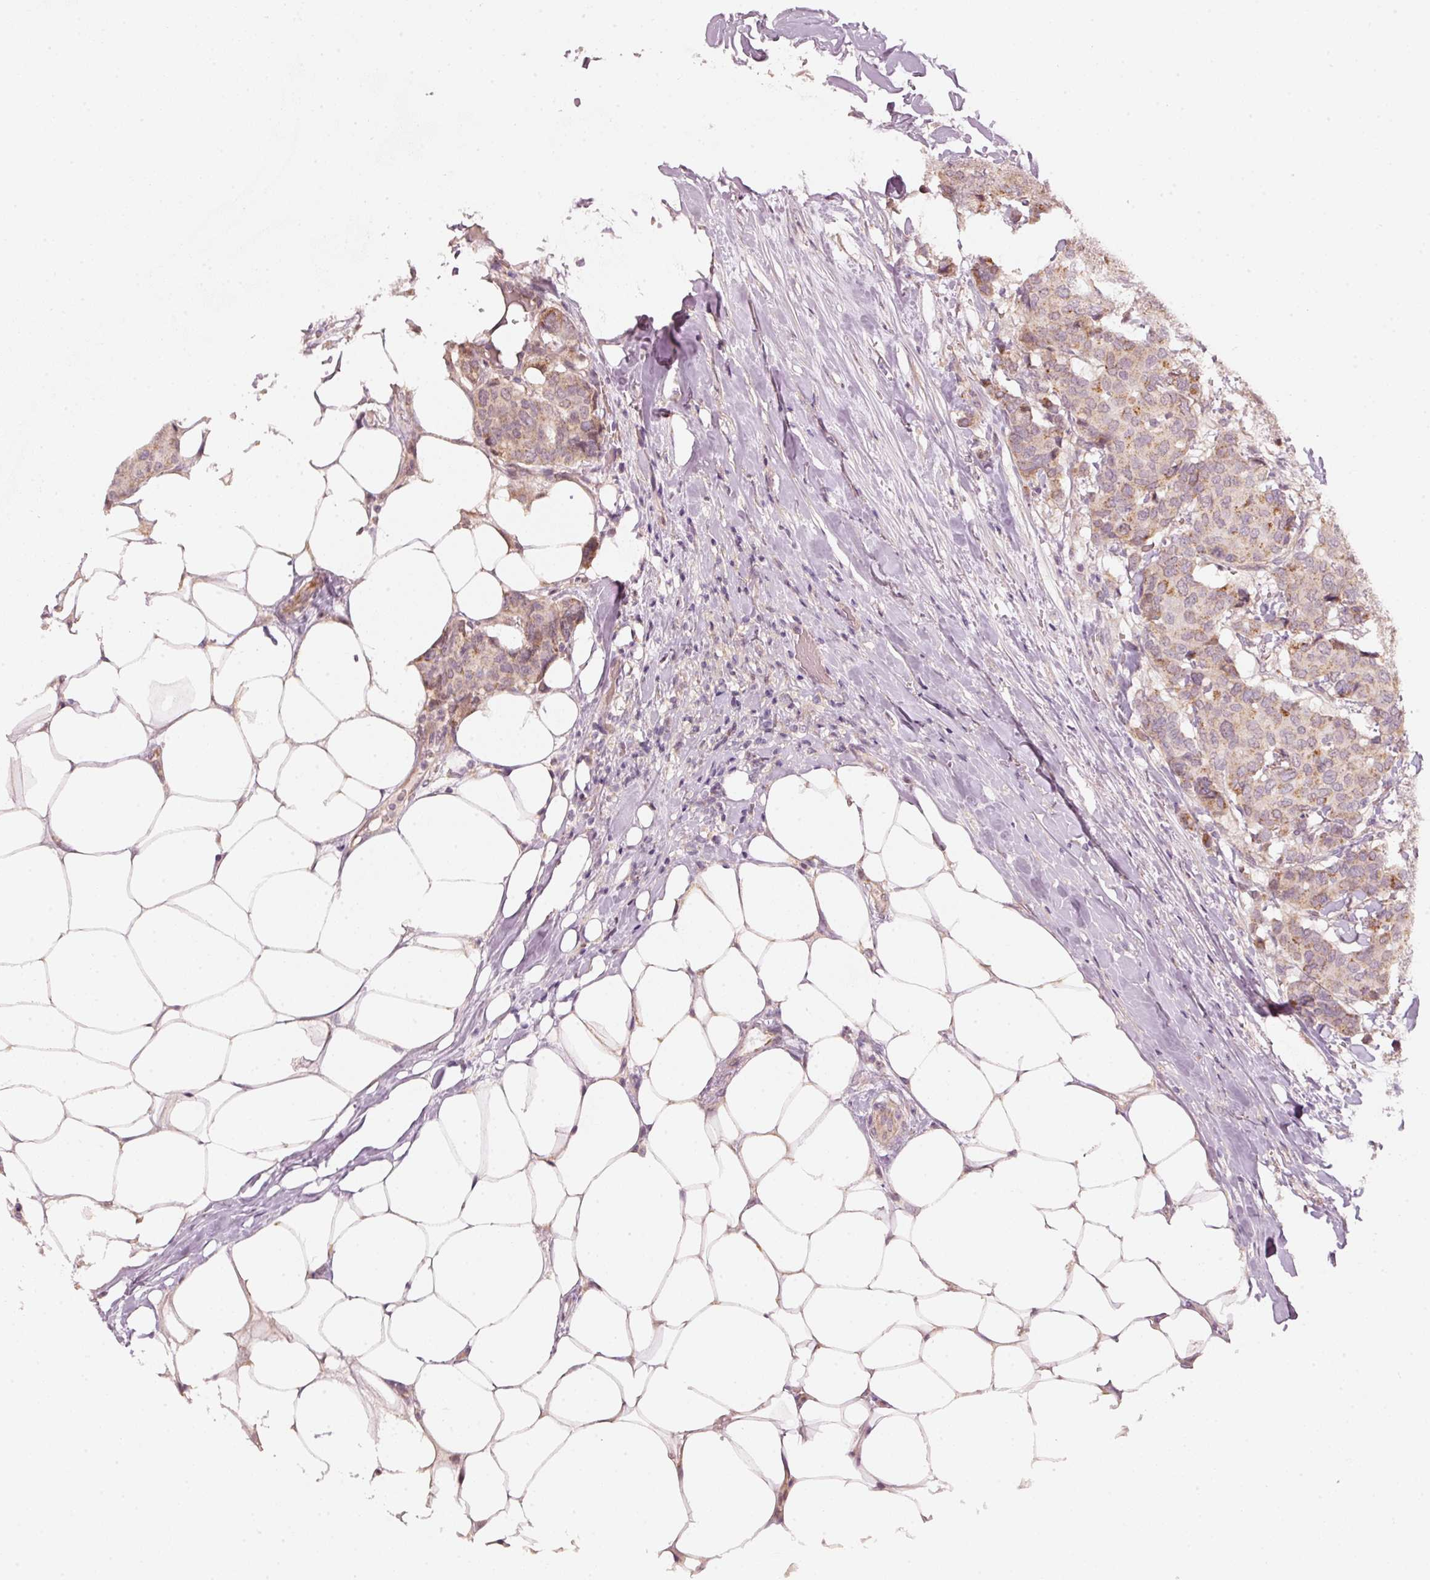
{"staining": {"intensity": "moderate", "quantity": "<25%", "location": "cytoplasmic/membranous"}, "tissue": "breast cancer", "cell_type": "Tumor cells", "image_type": "cancer", "snomed": [{"axis": "morphology", "description": "Duct carcinoma"}, {"axis": "topography", "description": "Breast"}], "caption": "Human breast infiltrating ductal carcinoma stained for a protein (brown) shows moderate cytoplasmic/membranous positive staining in approximately <25% of tumor cells.", "gene": "ARHGAP22", "patient": {"sex": "female", "age": 75}}